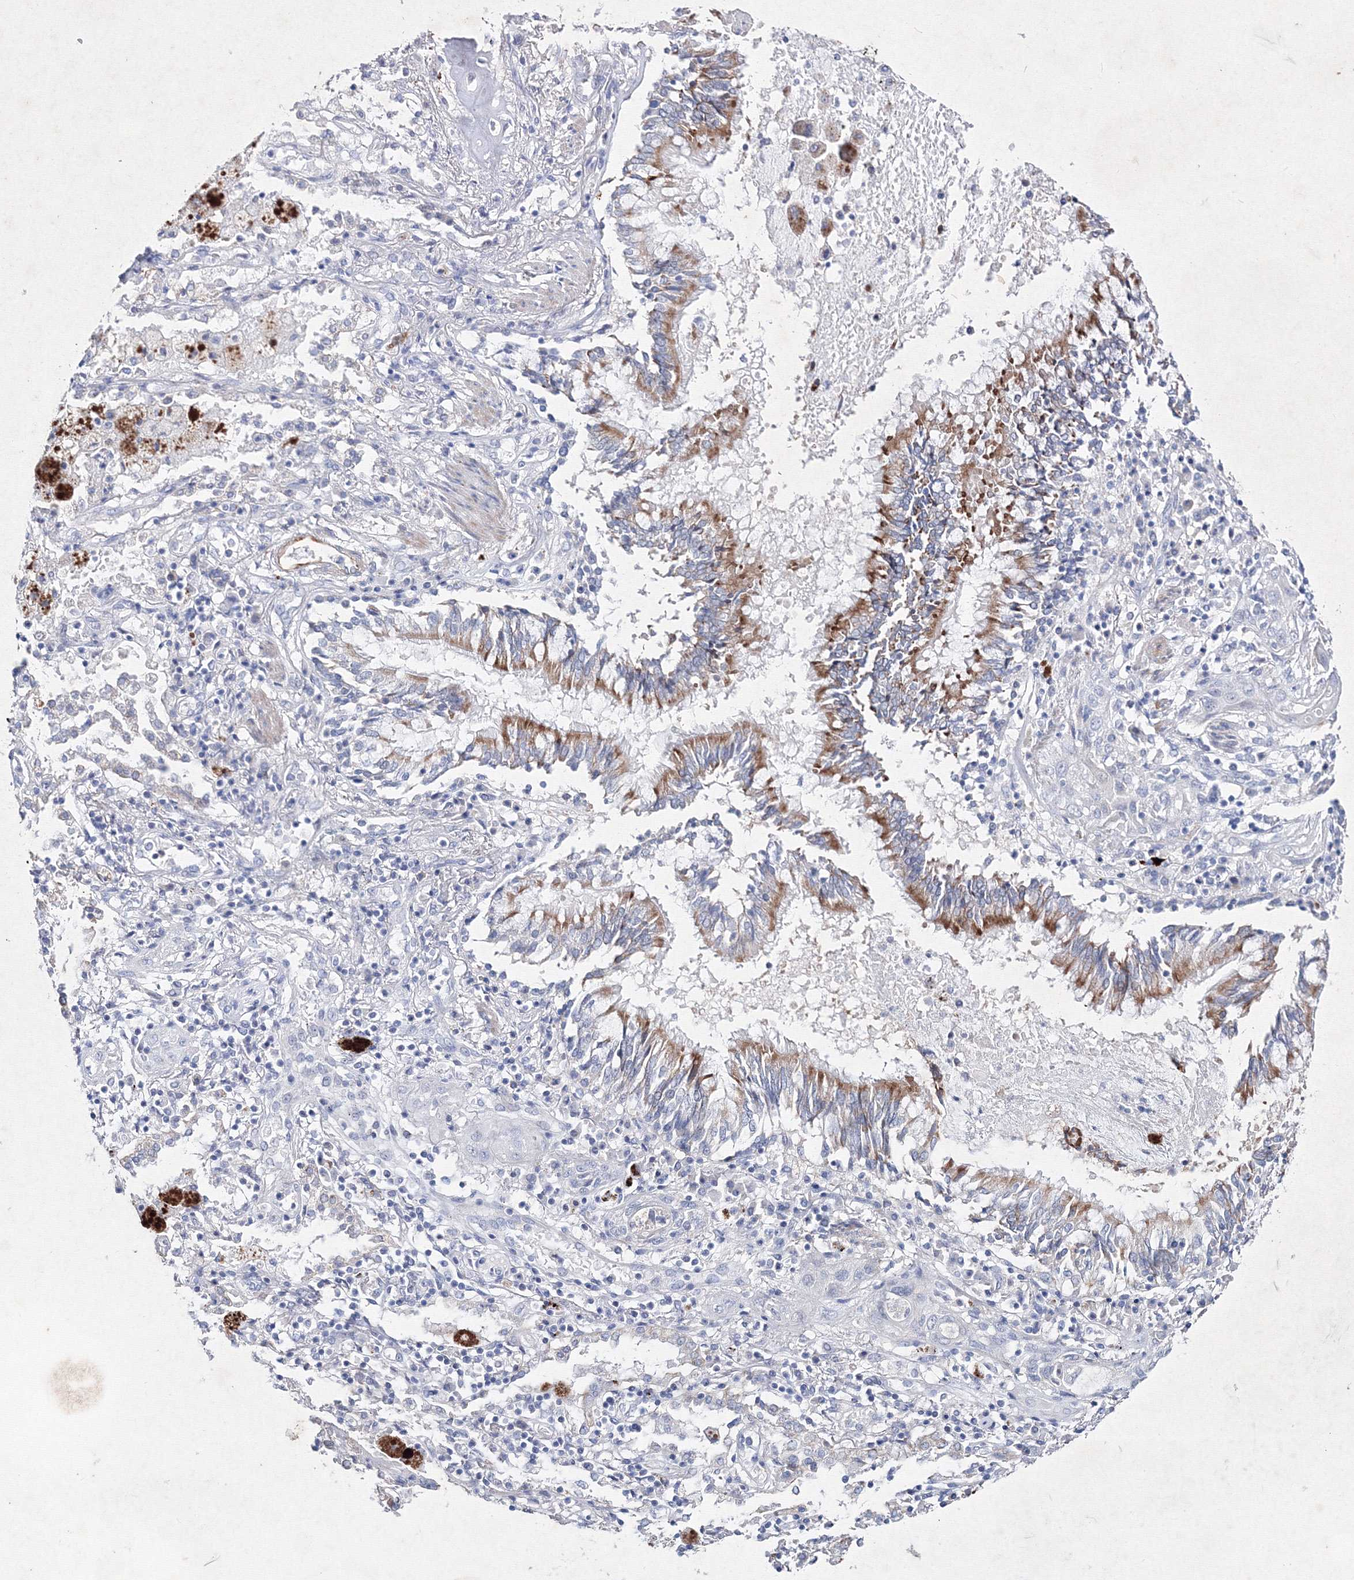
{"staining": {"intensity": "negative", "quantity": "none", "location": "none"}, "tissue": "lung cancer", "cell_type": "Tumor cells", "image_type": "cancer", "snomed": [{"axis": "morphology", "description": "Squamous cell carcinoma, NOS"}, {"axis": "topography", "description": "Lung"}], "caption": "Tumor cells show no significant positivity in lung cancer (squamous cell carcinoma).", "gene": "SMIM29", "patient": {"sex": "female", "age": 47}}